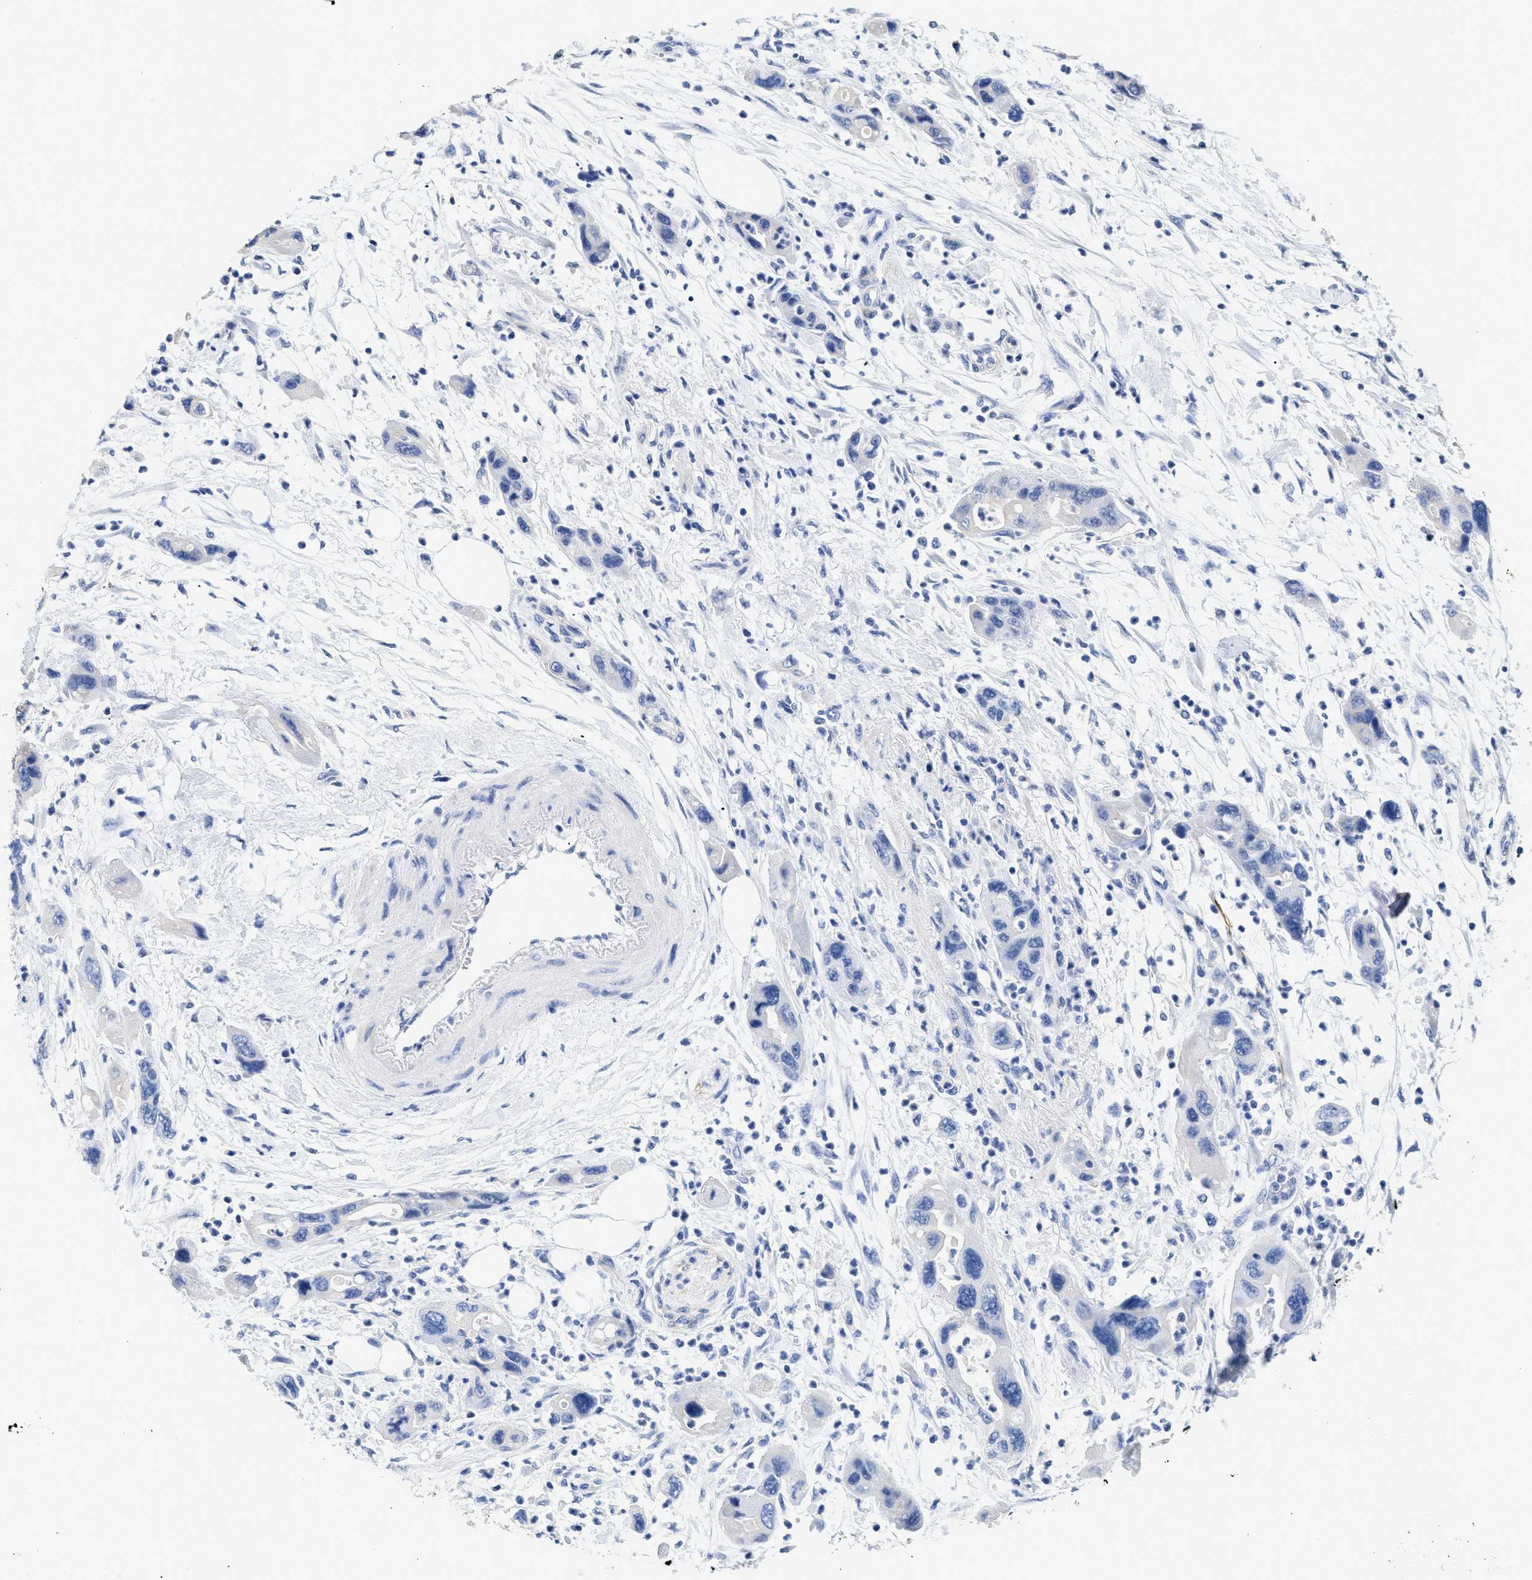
{"staining": {"intensity": "negative", "quantity": "none", "location": "none"}, "tissue": "pancreatic cancer", "cell_type": "Tumor cells", "image_type": "cancer", "snomed": [{"axis": "morphology", "description": "Normal tissue, NOS"}, {"axis": "morphology", "description": "Adenocarcinoma, NOS"}, {"axis": "topography", "description": "Pancreas"}], "caption": "Adenocarcinoma (pancreatic) was stained to show a protein in brown. There is no significant positivity in tumor cells.", "gene": "DLC1", "patient": {"sex": "female", "age": 71}}